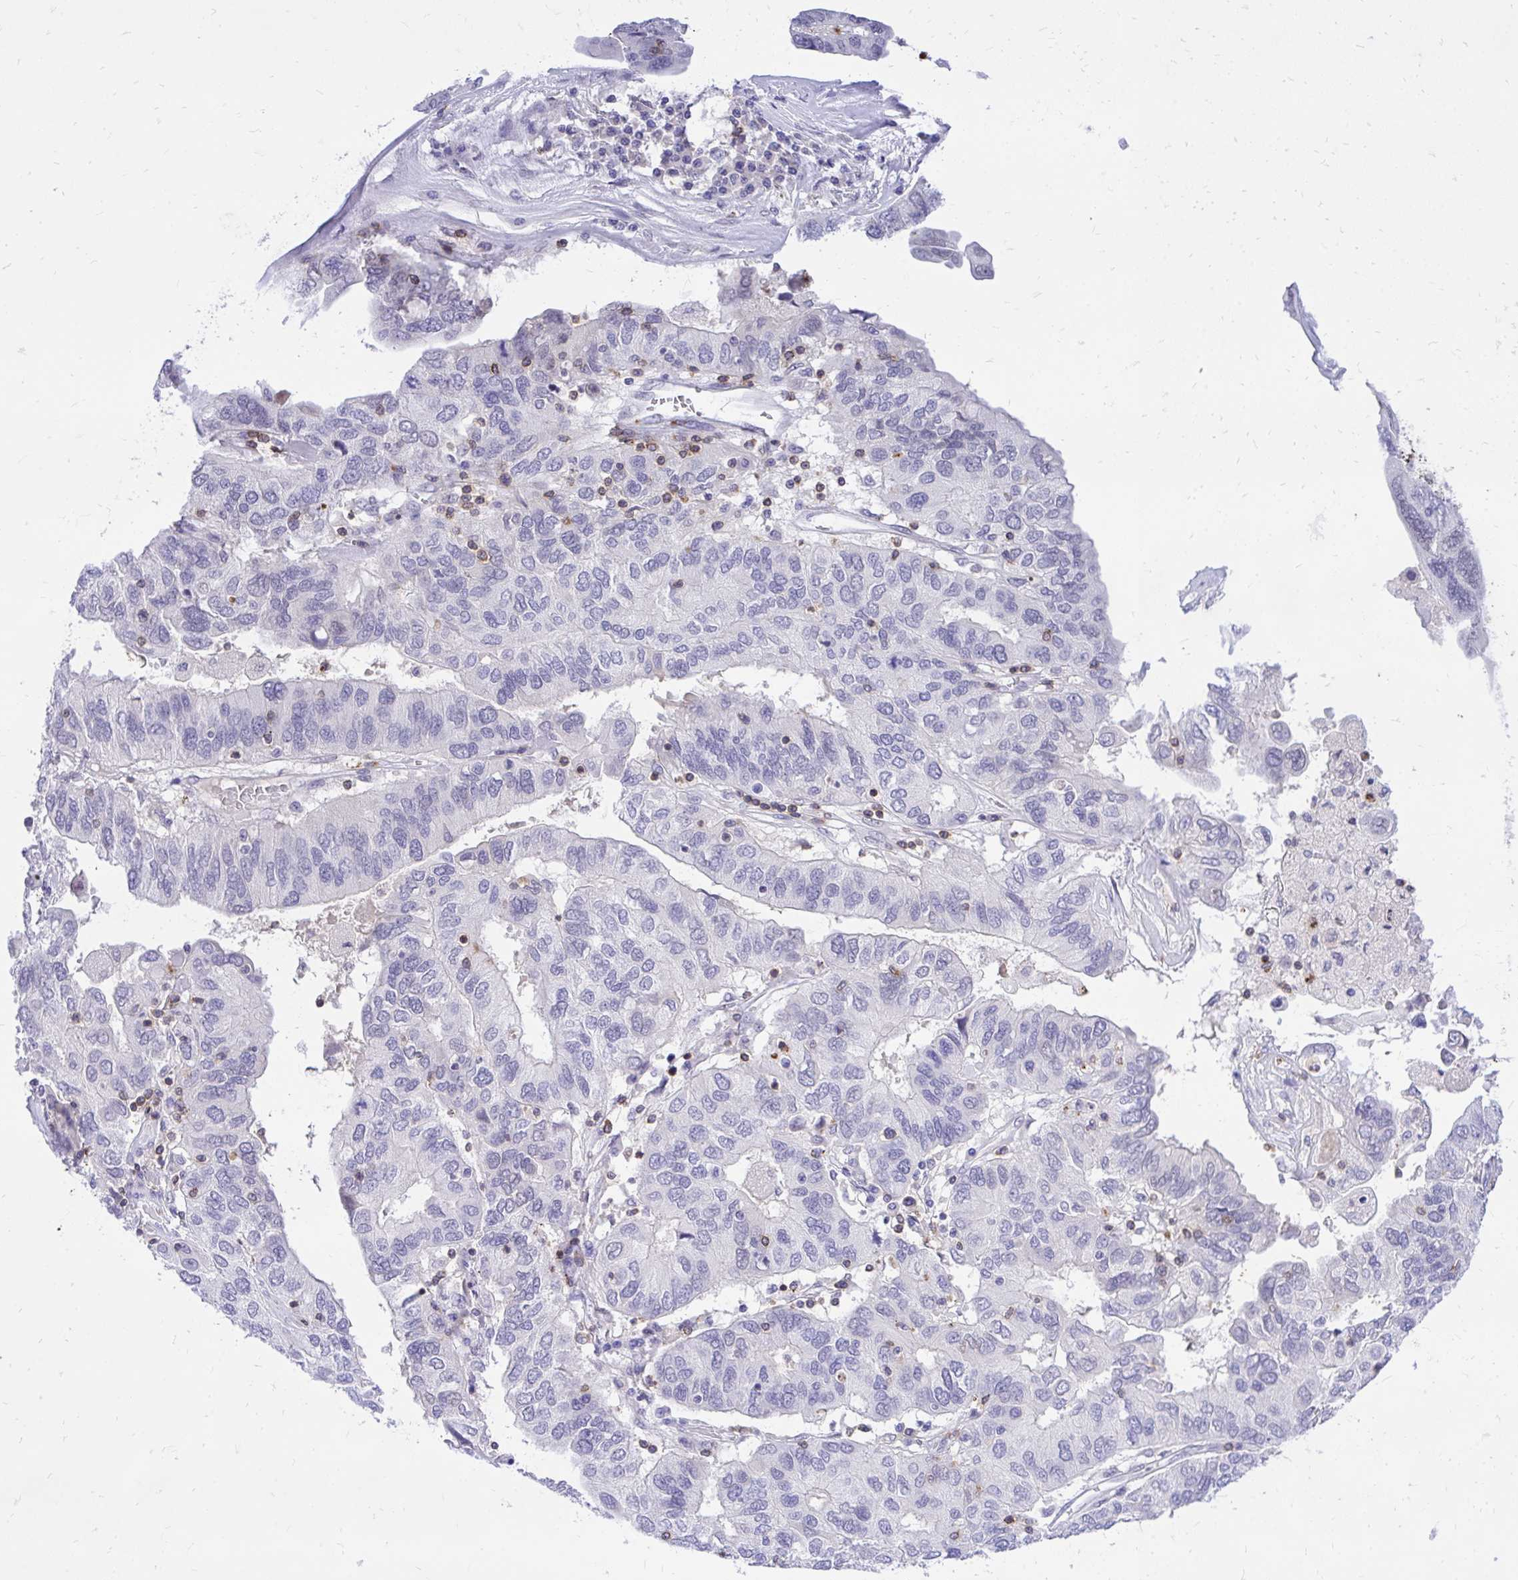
{"staining": {"intensity": "negative", "quantity": "none", "location": "none"}, "tissue": "ovarian cancer", "cell_type": "Tumor cells", "image_type": "cancer", "snomed": [{"axis": "morphology", "description": "Cystadenocarcinoma, serous, NOS"}, {"axis": "topography", "description": "Ovary"}], "caption": "This photomicrograph is of serous cystadenocarcinoma (ovarian) stained with IHC to label a protein in brown with the nuclei are counter-stained blue. There is no expression in tumor cells.", "gene": "CXCL8", "patient": {"sex": "female", "age": 79}}